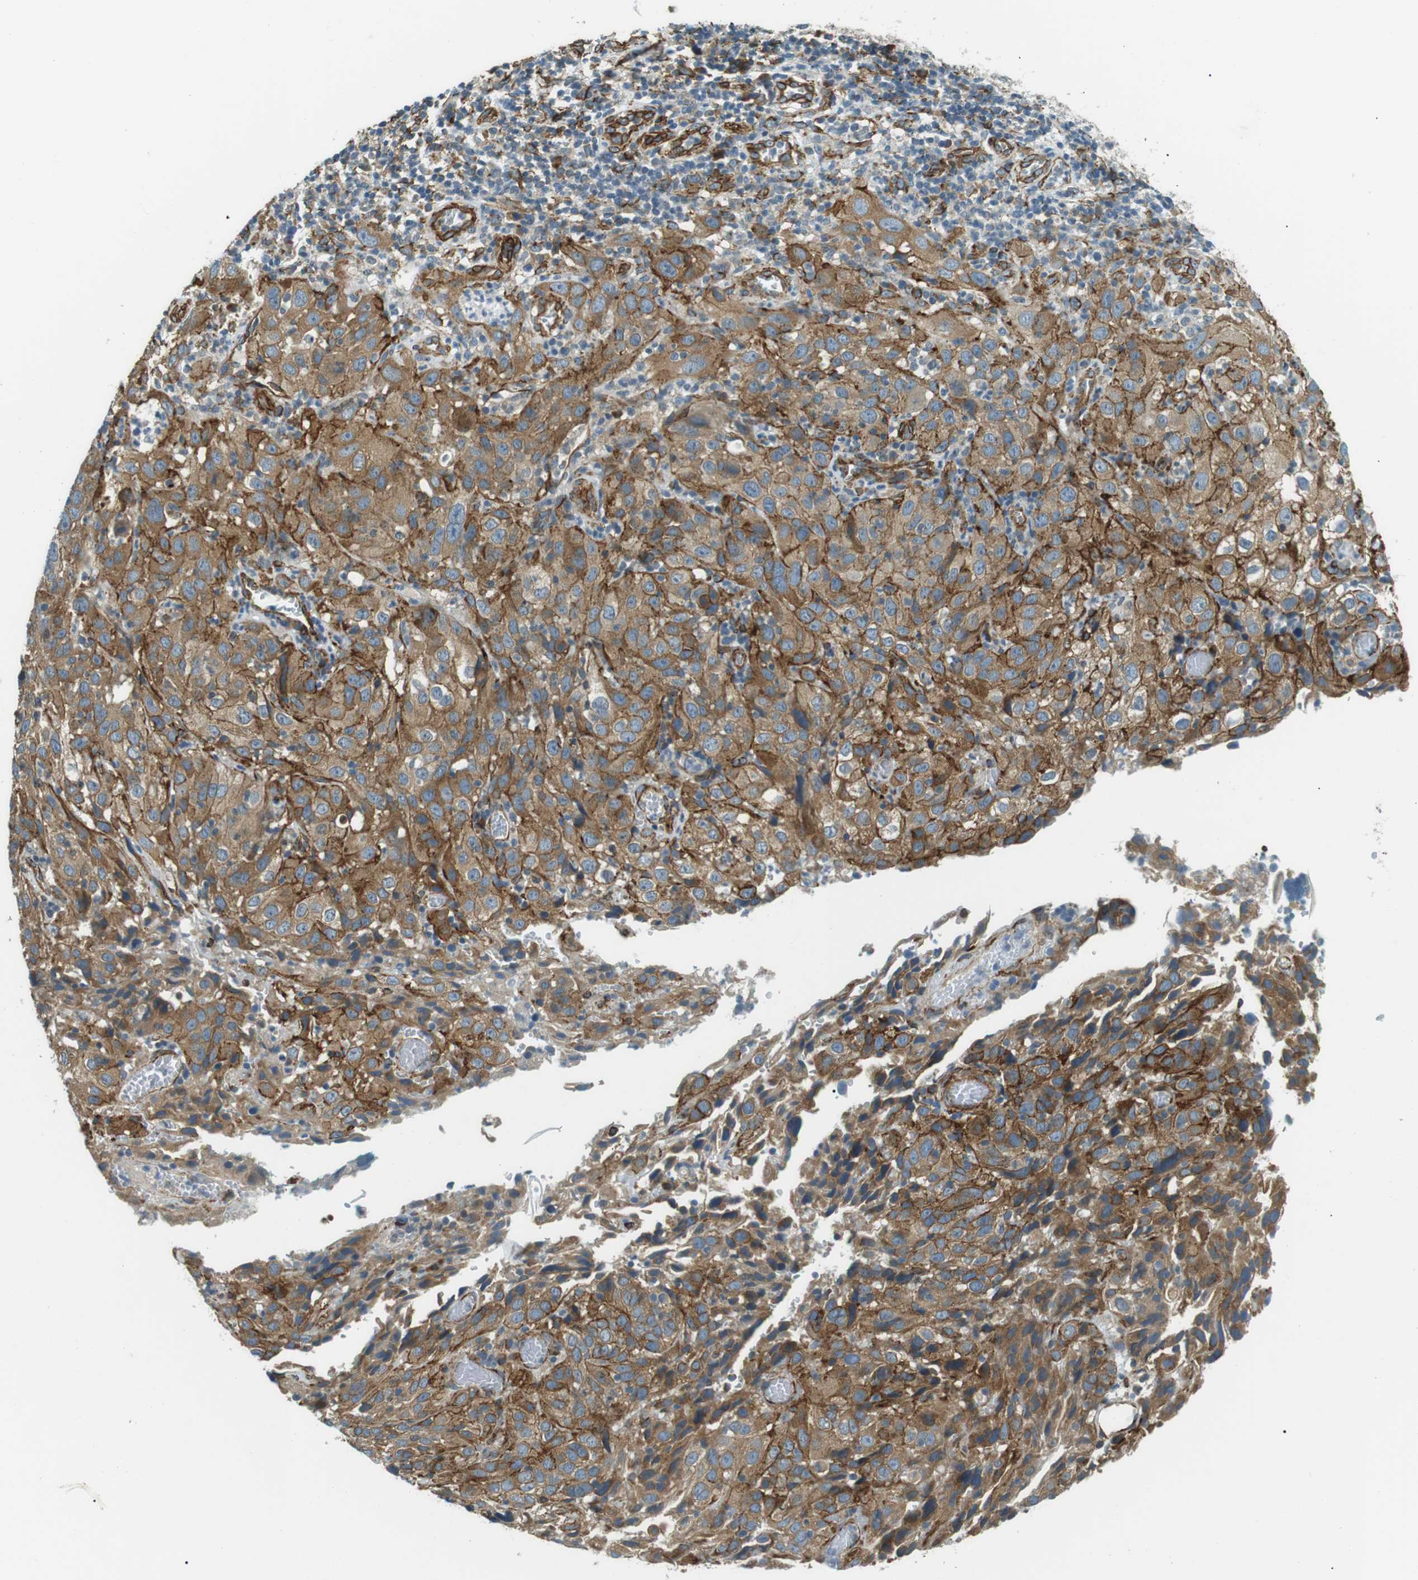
{"staining": {"intensity": "moderate", "quantity": ">75%", "location": "cytoplasmic/membranous"}, "tissue": "cervical cancer", "cell_type": "Tumor cells", "image_type": "cancer", "snomed": [{"axis": "morphology", "description": "Squamous cell carcinoma, NOS"}, {"axis": "topography", "description": "Cervix"}], "caption": "About >75% of tumor cells in cervical cancer show moderate cytoplasmic/membranous protein expression as visualized by brown immunohistochemical staining.", "gene": "ODR4", "patient": {"sex": "female", "age": 32}}